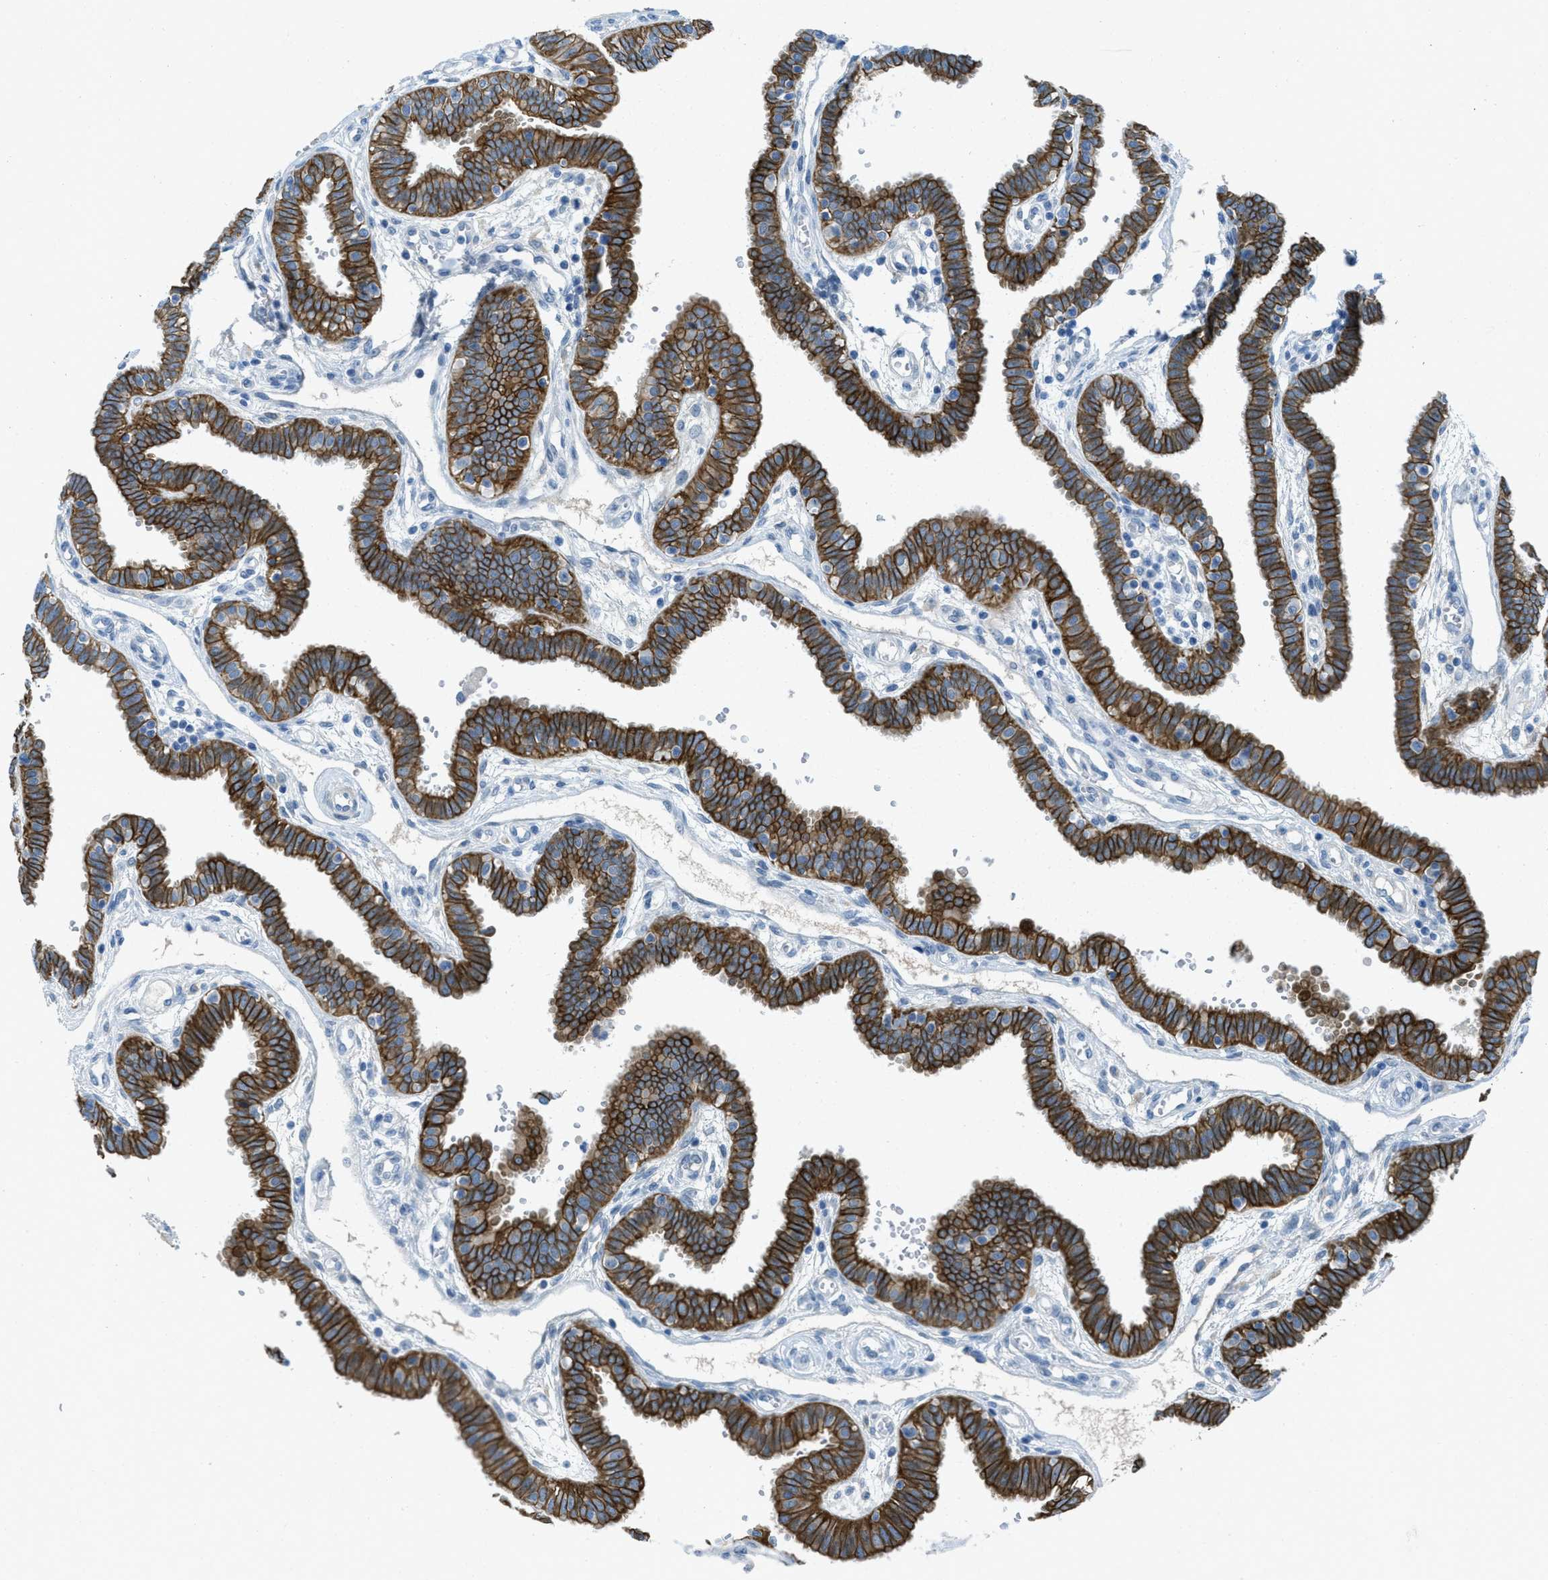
{"staining": {"intensity": "strong", "quantity": ">75%", "location": "cytoplasmic/membranous"}, "tissue": "fallopian tube", "cell_type": "Glandular cells", "image_type": "normal", "snomed": [{"axis": "morphology", "description": "Normal tissue, NOS"}, {"axis": "topography", "description": "Fallopian tube"}], "caption": "Immunohistochemistry (IHC) staining of benign fallopian tube, which exhibits high levels of strong cytoplasmic/membranous expression in approximately >75% of glandular cells indicating strong cytoplasmic/membranous protein positivity. The staining was performed using DAB (brown) for protein detection and nuclei were counterstained in hematoxylin (blue).", "gene": "KLHL8", "patient": {"sex": "female", "age": 32}}